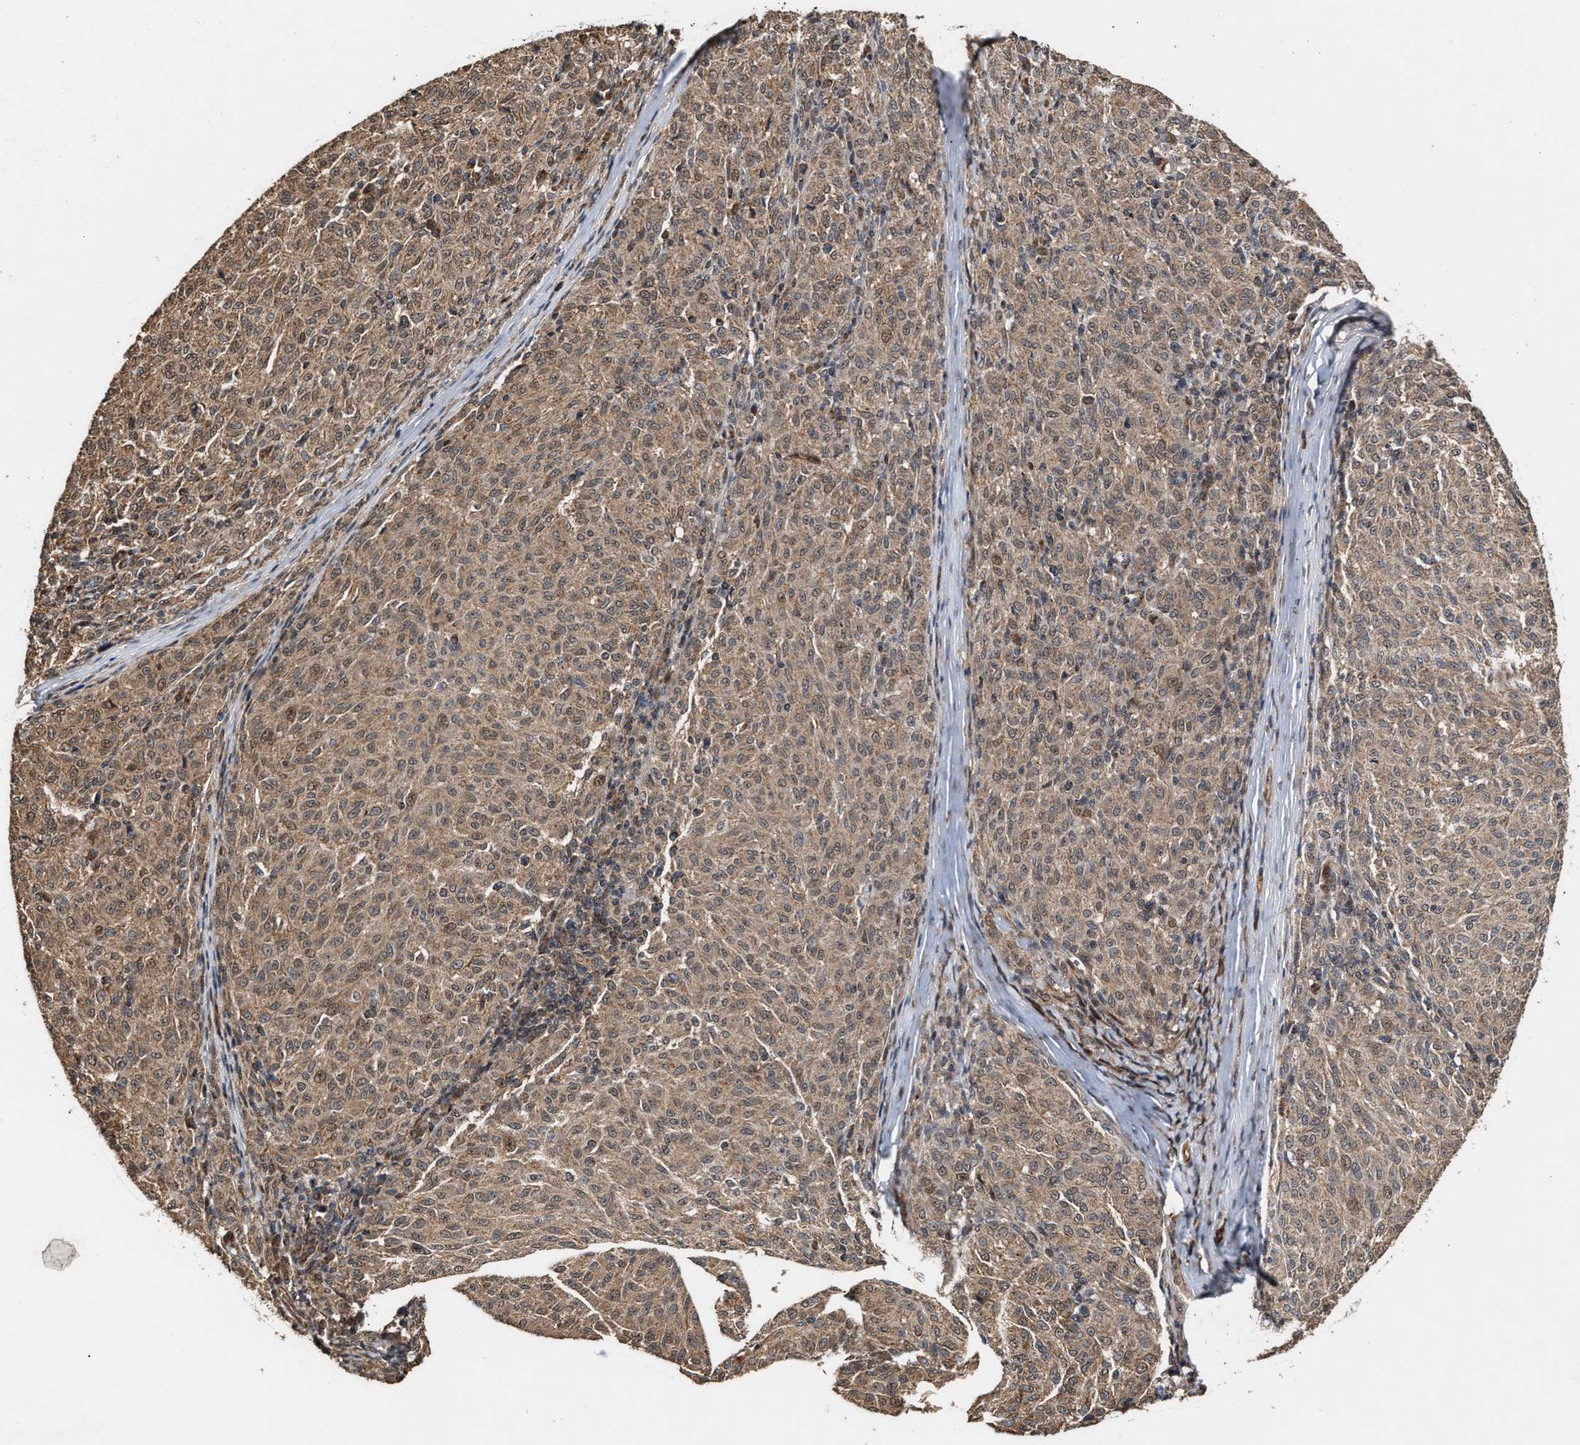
{"staining": {"intensity": "moderate", "quantity": ">75%", "location": "cytoplasmic/membranous"}, "tissue": "melanoma", "cell_type": "Tumor cells", "image_type": "cancer", "snomed": [{"axis": "morphology", "description": "Malignant melanoma, NOS"}, {"axis": "topography", "description": "Skin"}], "caption": "Tumor cells show moderate cytoplasmic/membranous staining in approximately >75% of cells in malignant melanoma.", "gene": "ZNHIT6", "patient": {"sex": "female", "age": 72}}